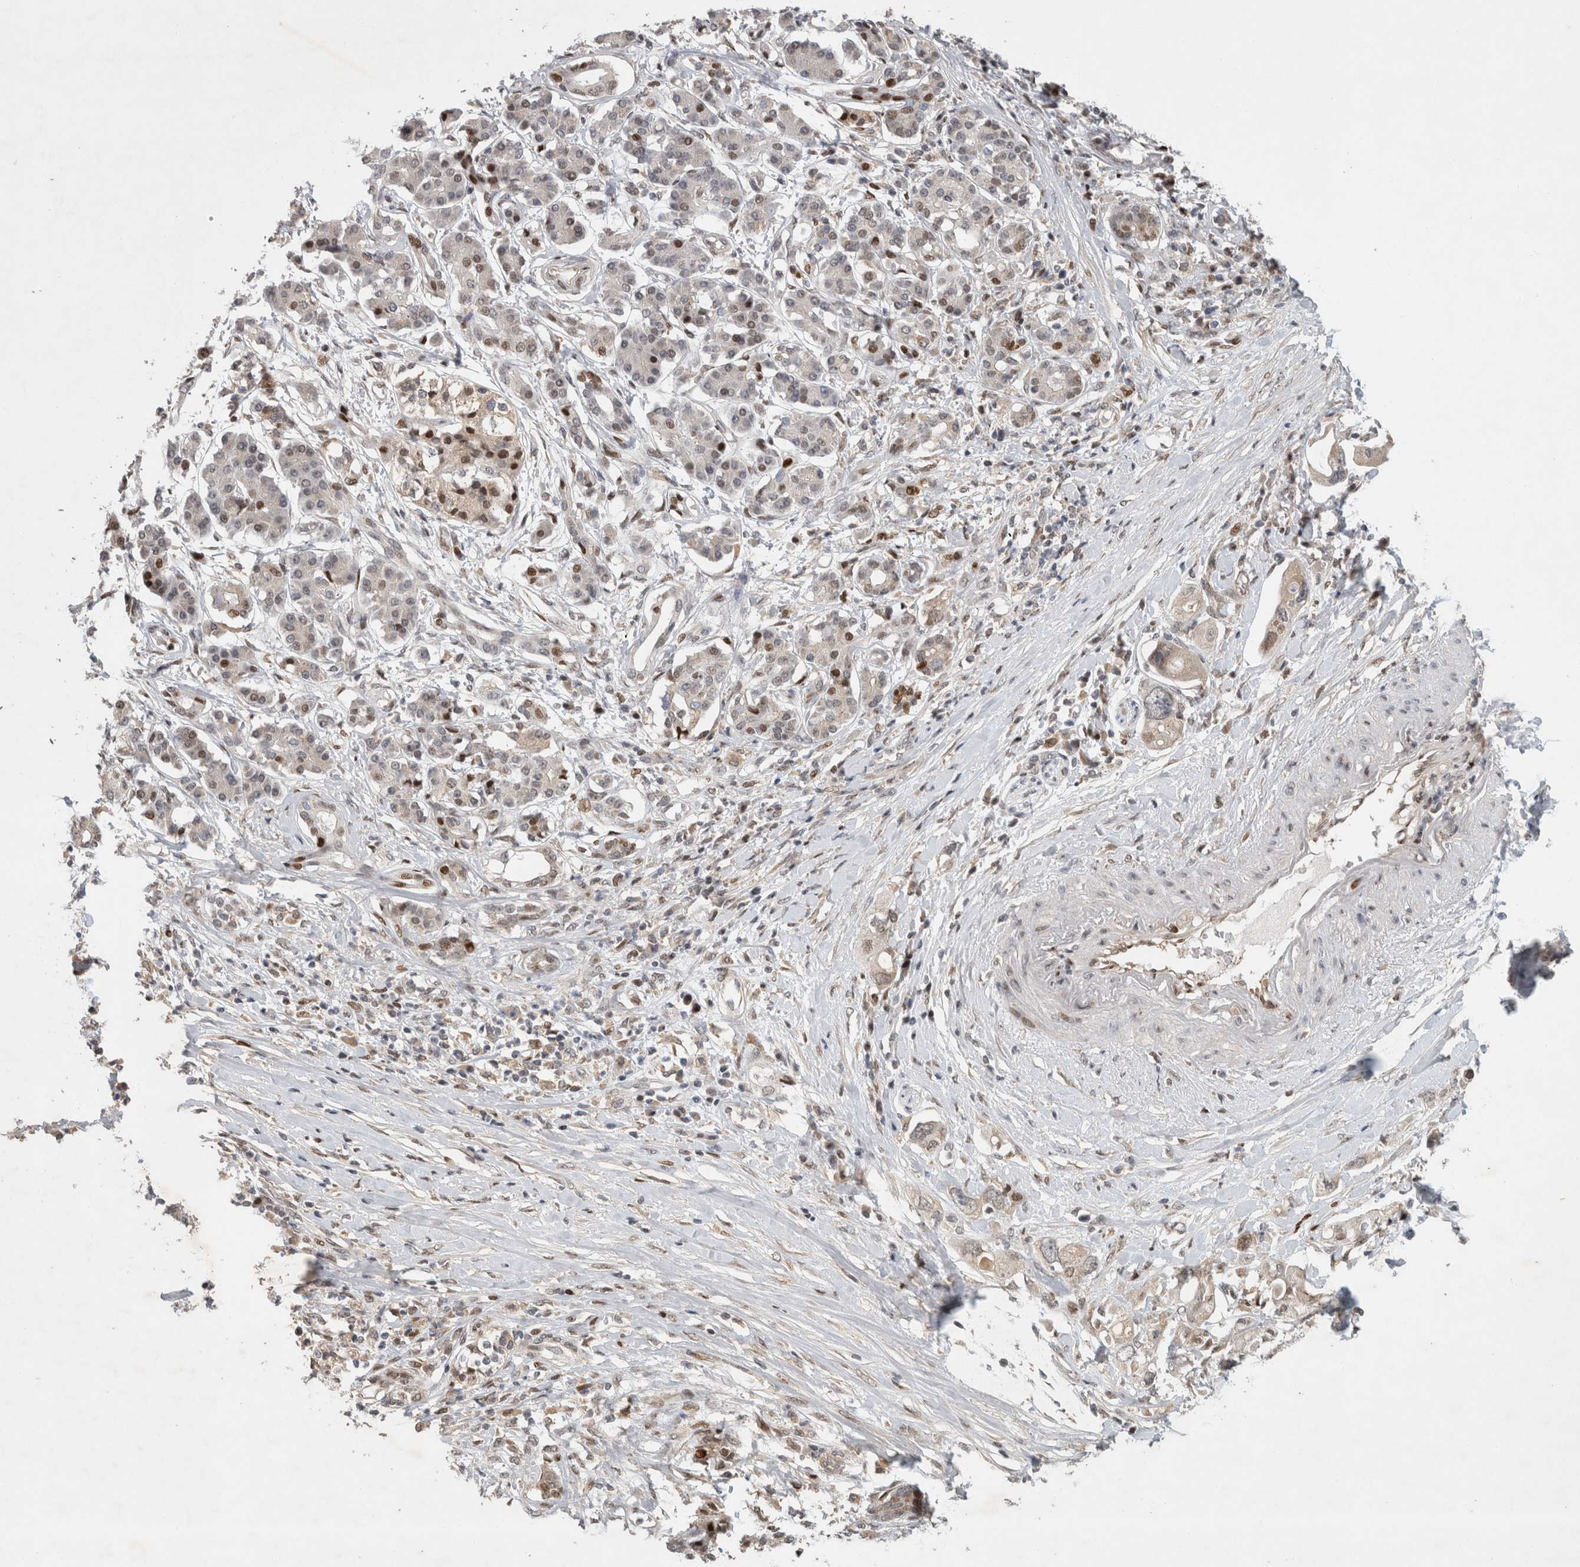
{"staining": {"intensity": "moderate", "quantity": "<25%", "location": "nuclear"}, "tissue": "pancreatic cancer", "cell_type": "Tumor cells", "image_type": "cancer", "snomed": [{"axis": "morphology", "description": "Adenocarcinoma, NOS"}, {"axis": "topography", "description": "Pancreas"}], "caption": "Pancreatic adenocarcinoma was stained to show a protein in brown. There is low levels of moderate nuclear staining in about <25% of tumor cells.", "gene": "C8orf58", "patient": {"sex": "female", "age": 56}}